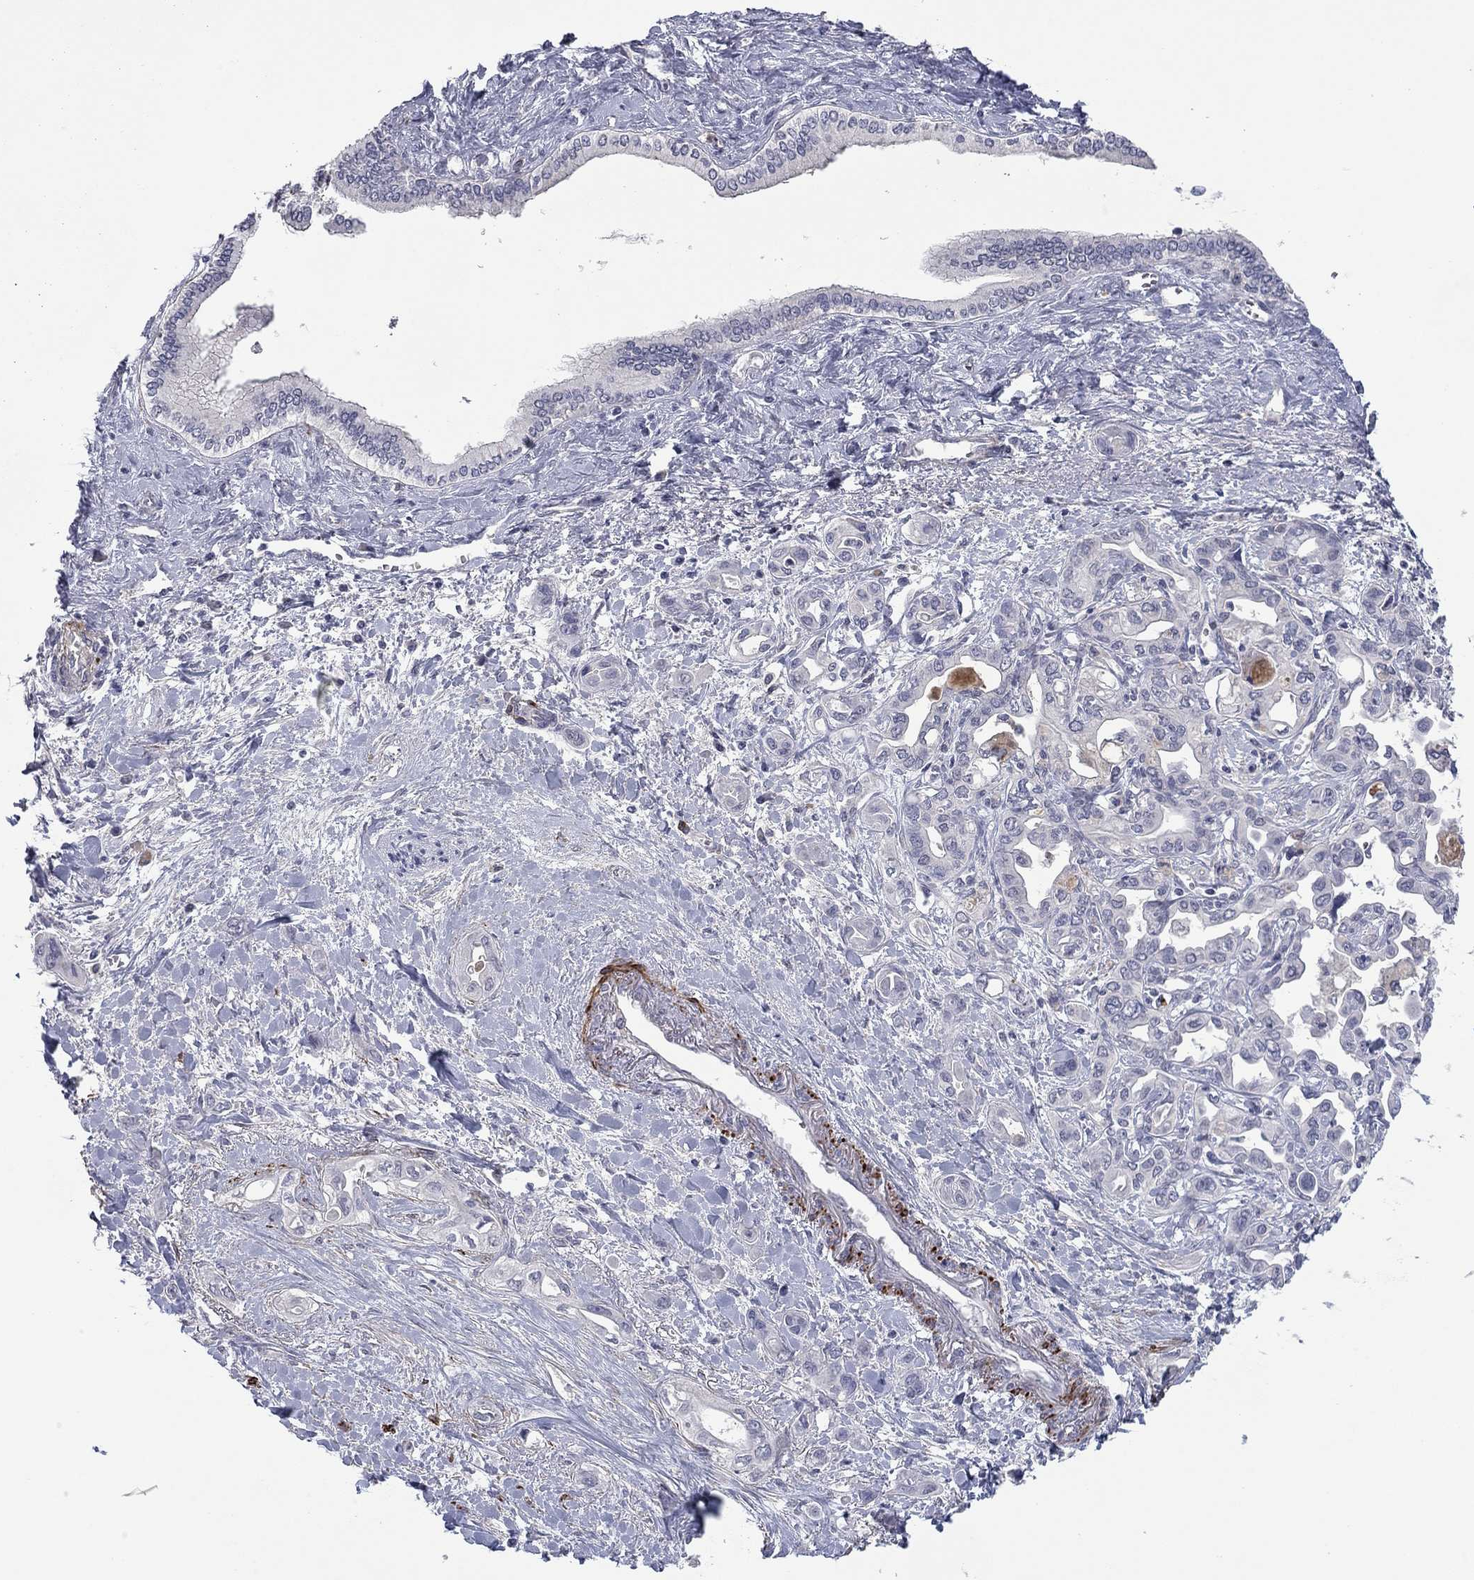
{"staining": {"intensity": "weak", "quantity": "<25%", "location": "cytoplasmic/membranous"}, "tissue": "liver cancer", "cell_type": "Tumor cells", "image_type": "cancer", "snomed": [{"axis": "morphology", "description": "Cholangiocarcinoma"}, {"axis": "topography", "description": "Liver"}], "caption": "Immunohistochemistry (IHC) micrograph of human cholangiocarcinoma (liver) stained for a protein (brown), which exhibits no positivity in tumor cells.", "gene": "IP6K3", "patient": {"sex": "female", "age": 64}}